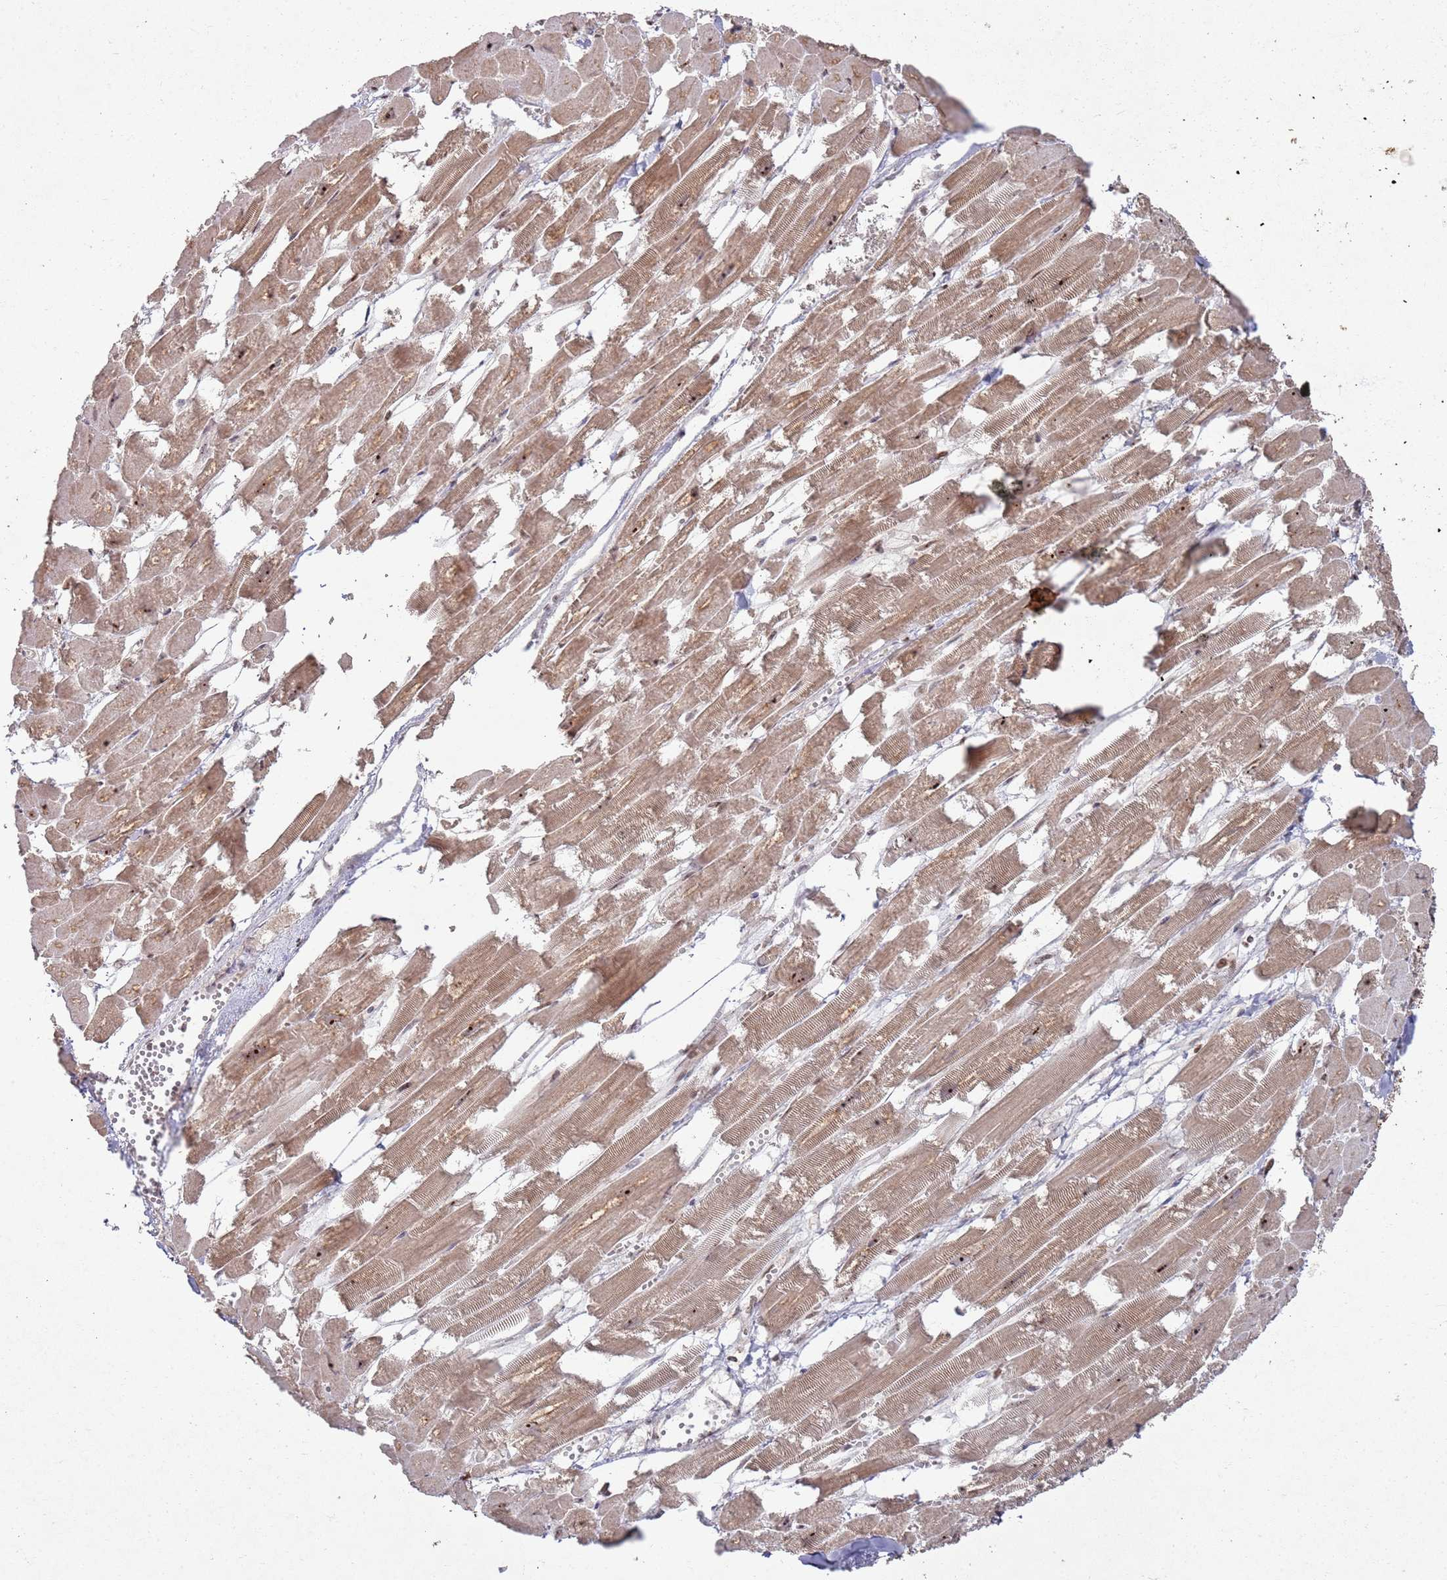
{"staining": {"intensity": "moderate", "quantity": ">75%", "location": "cytoplasmic/membranous"}, "tissue": "heart muscle", "cell_type": "Cardiomyocytes", "image_type": "normal", "snomed": [{"axis": "morphology", "description": "Normal tissue, NOS"}, {"axis": "topography", "description": "Heart"}], "caption": "An image of human heart muscle stained for a protein displays moderate cytoplasmic/membranous brown staining in cardiomyocytes. (brown staining indicates protein expression, while blue staining denotes nuclei).", "gene": "UTP11", "patient": {"sex": "male", "age": 54}}